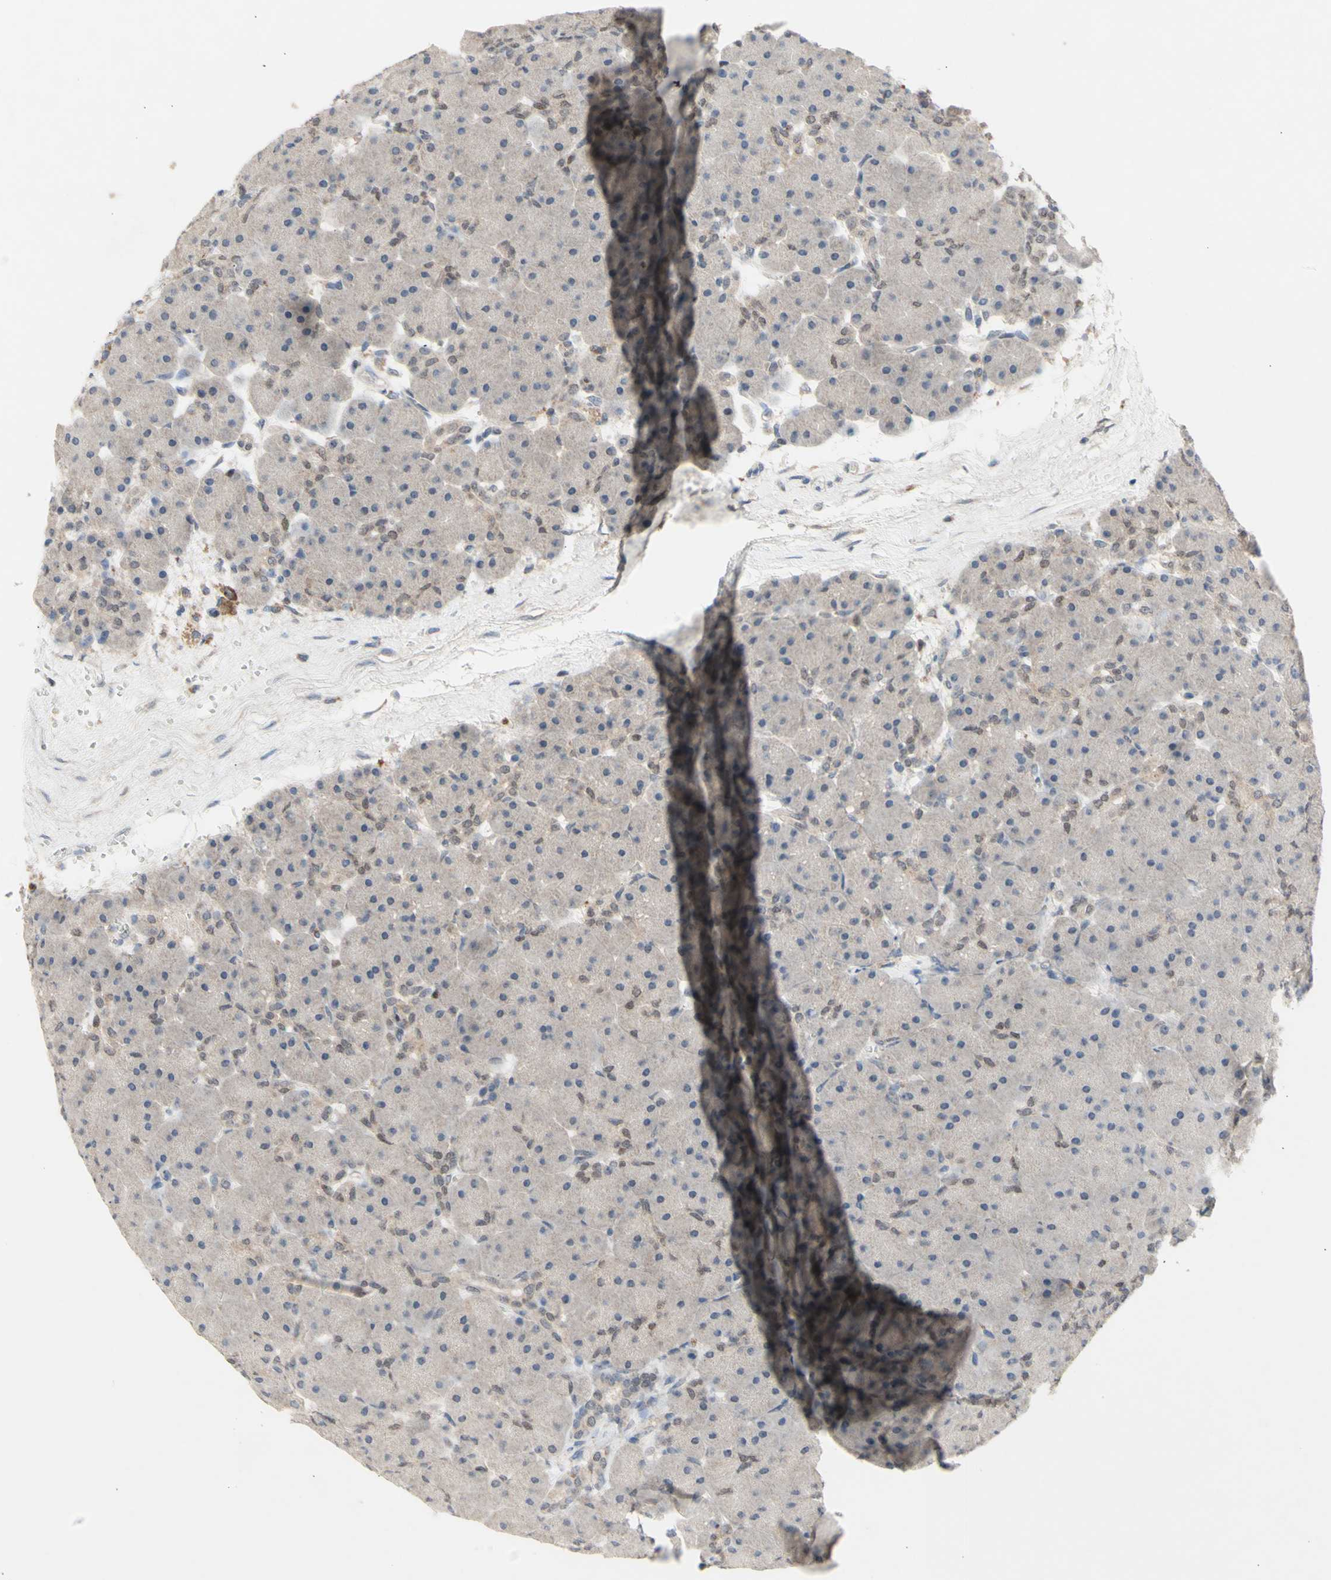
{"staining": {"intensity": "negative", "quantity": "none", "location": "none"}, "tissue": "pancreas", "cell_type": "Exocrine glandular cells", "image_type": "normal", "snomed": [{"axis": "morphology", "description": "Normal tissue, NOS"}, {"axis": "topography", "description": "Pancreas"}], "caption": "A micrograph of pancreas stained for a protein demonstrates no brown staining in exocrine glandular cells.", "gene": "NLRP1", "patient": {"sex": "male", "age": 66}}